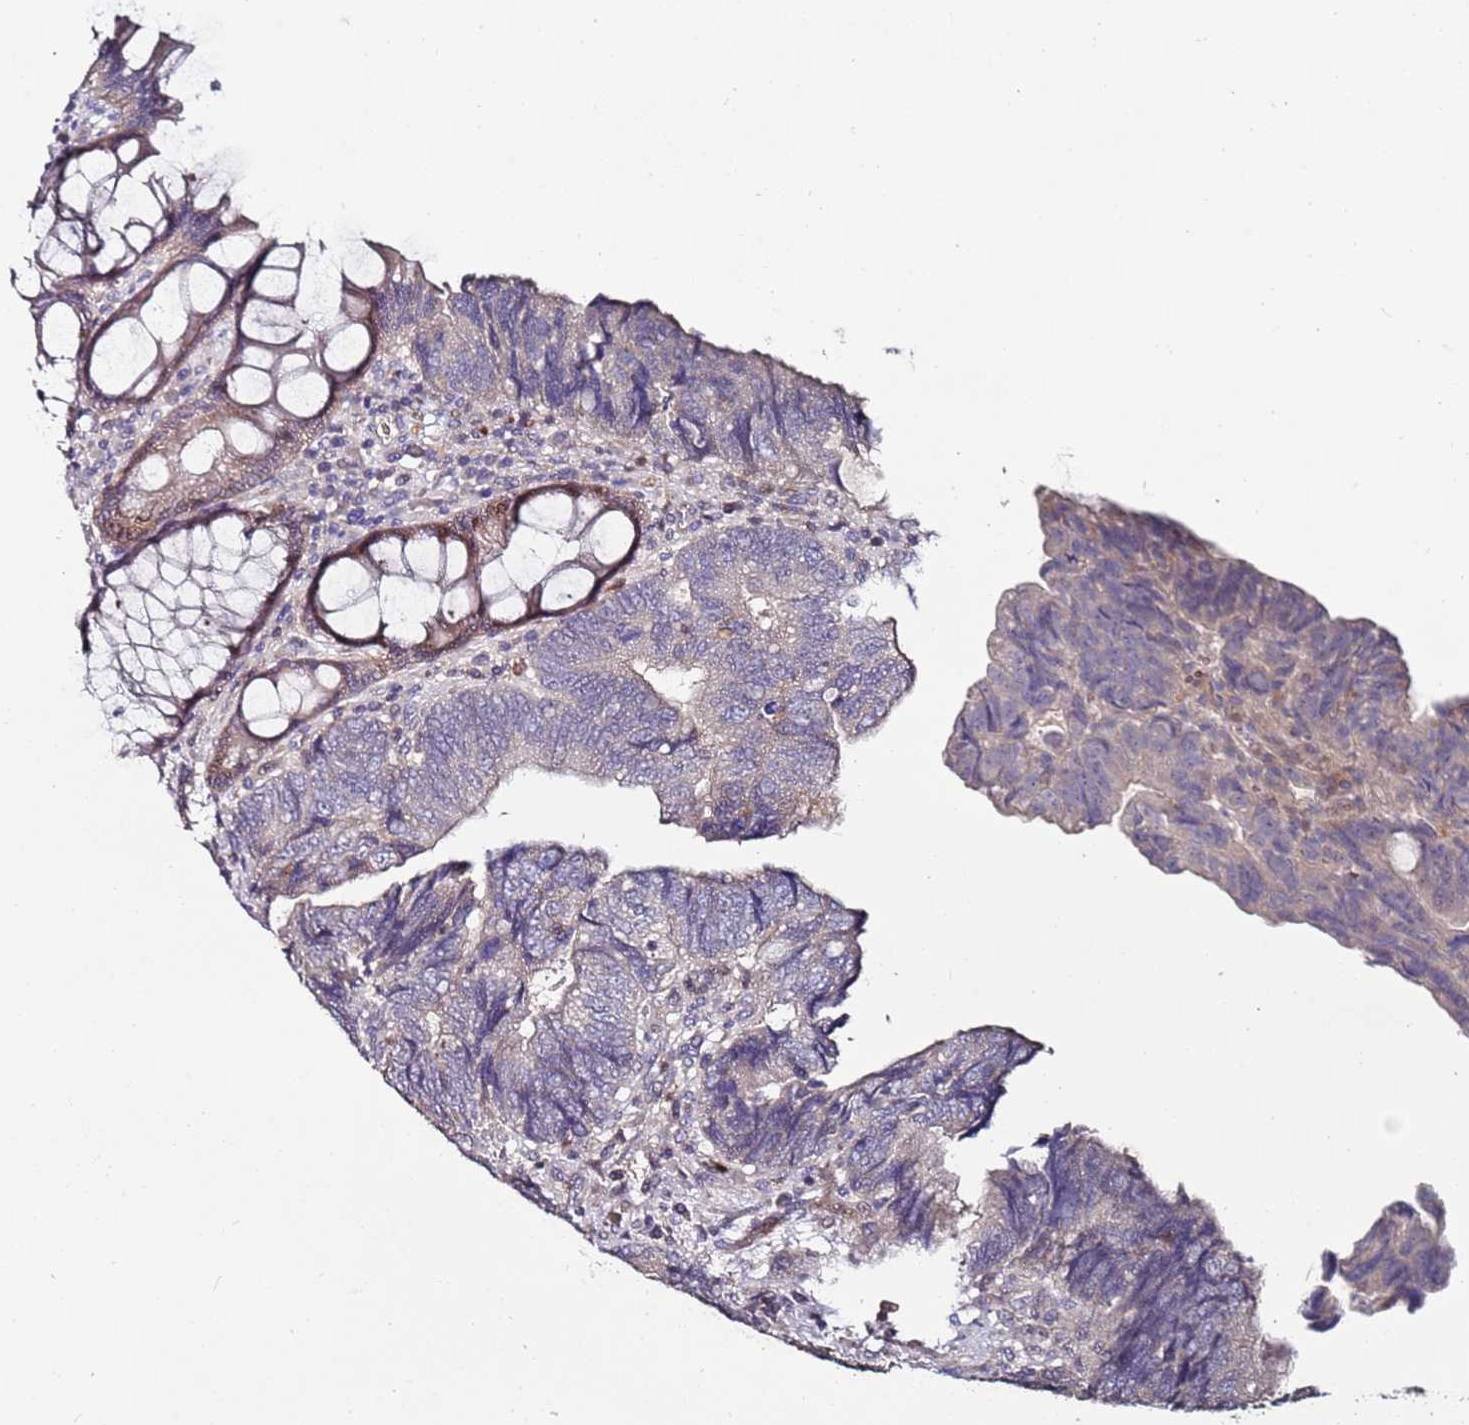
{"staining": {"intensity": "moderate", "quantity": "<25%", "location": "cytoplasmic/membranous"}, "tissue": "colorectal cancer", "cell_type": "Tumor cells", "image_type": "cancer", "snomed": [{"axis": "morphology", "description": "Adenocarcinoma, NOS"}, {"axis": "topography", "description": "Colon"}], "caption": "Immunohistochemical staining of human colorectal cancer (adenocarcinoma) reveals low levels of moderate cytoplasmic/membranous protein positivity in about <25% of tumor cells.", "gene": "LACC1", "patient": {"sex": "female", "age": 67}}